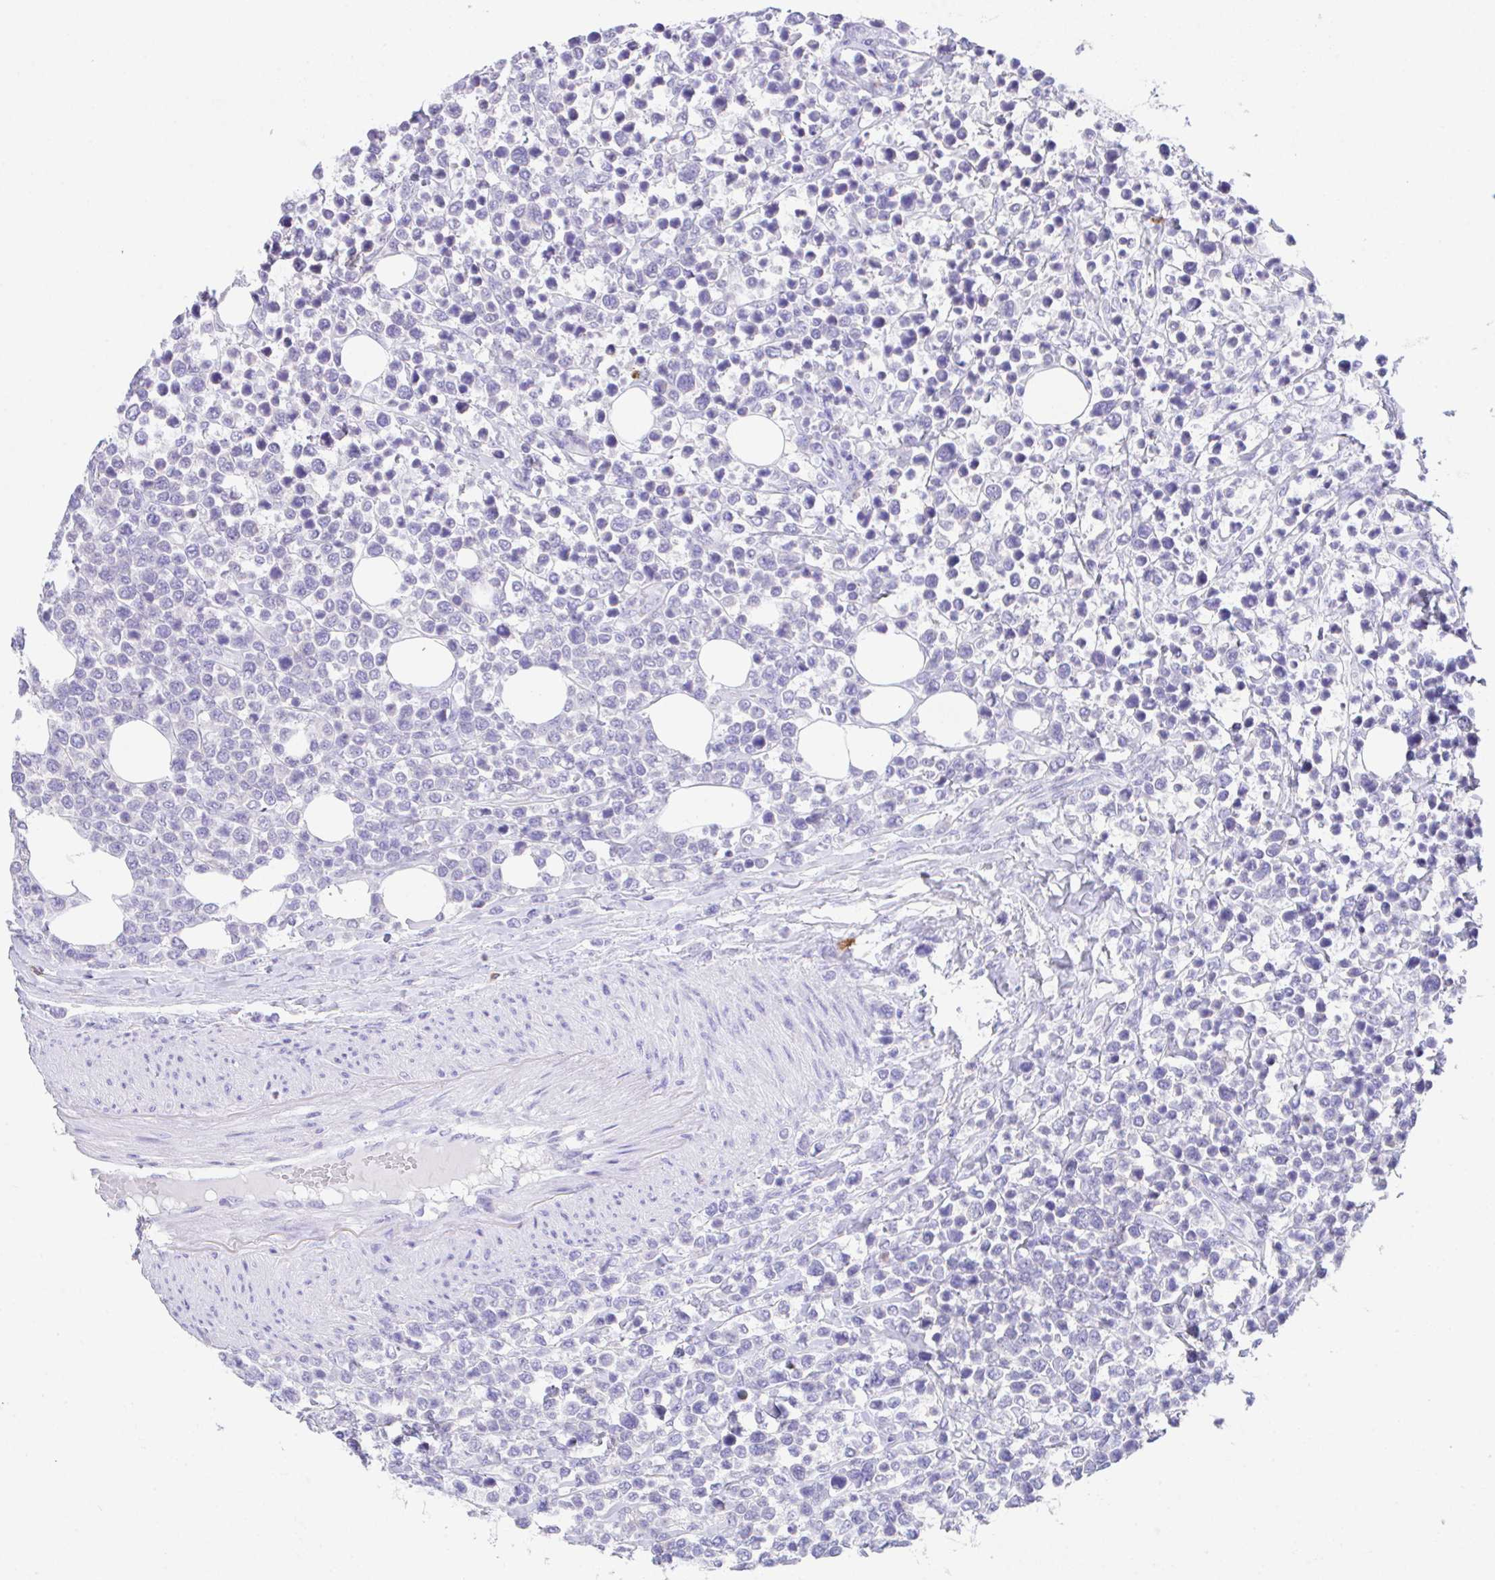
{"staining": {"intensity": "negative", "quantity": "none", "location": "none"}, "tissue": "lymphoma", "cell_type": "Tumor cells", "image_type": "cancer", "snomed": [{"axis": "morphology", "description": "Malignant lymphoma, non-Hodgkin's type, Low grade"}, {"axis": "topography", "description": "Lymph node"}], "caption": "DAB immunohistochemical staining of human lymphoma shows no significant staining in tumor cells.", "gene": "HACD4", "patient": {"sex": "male", "age": 60}}